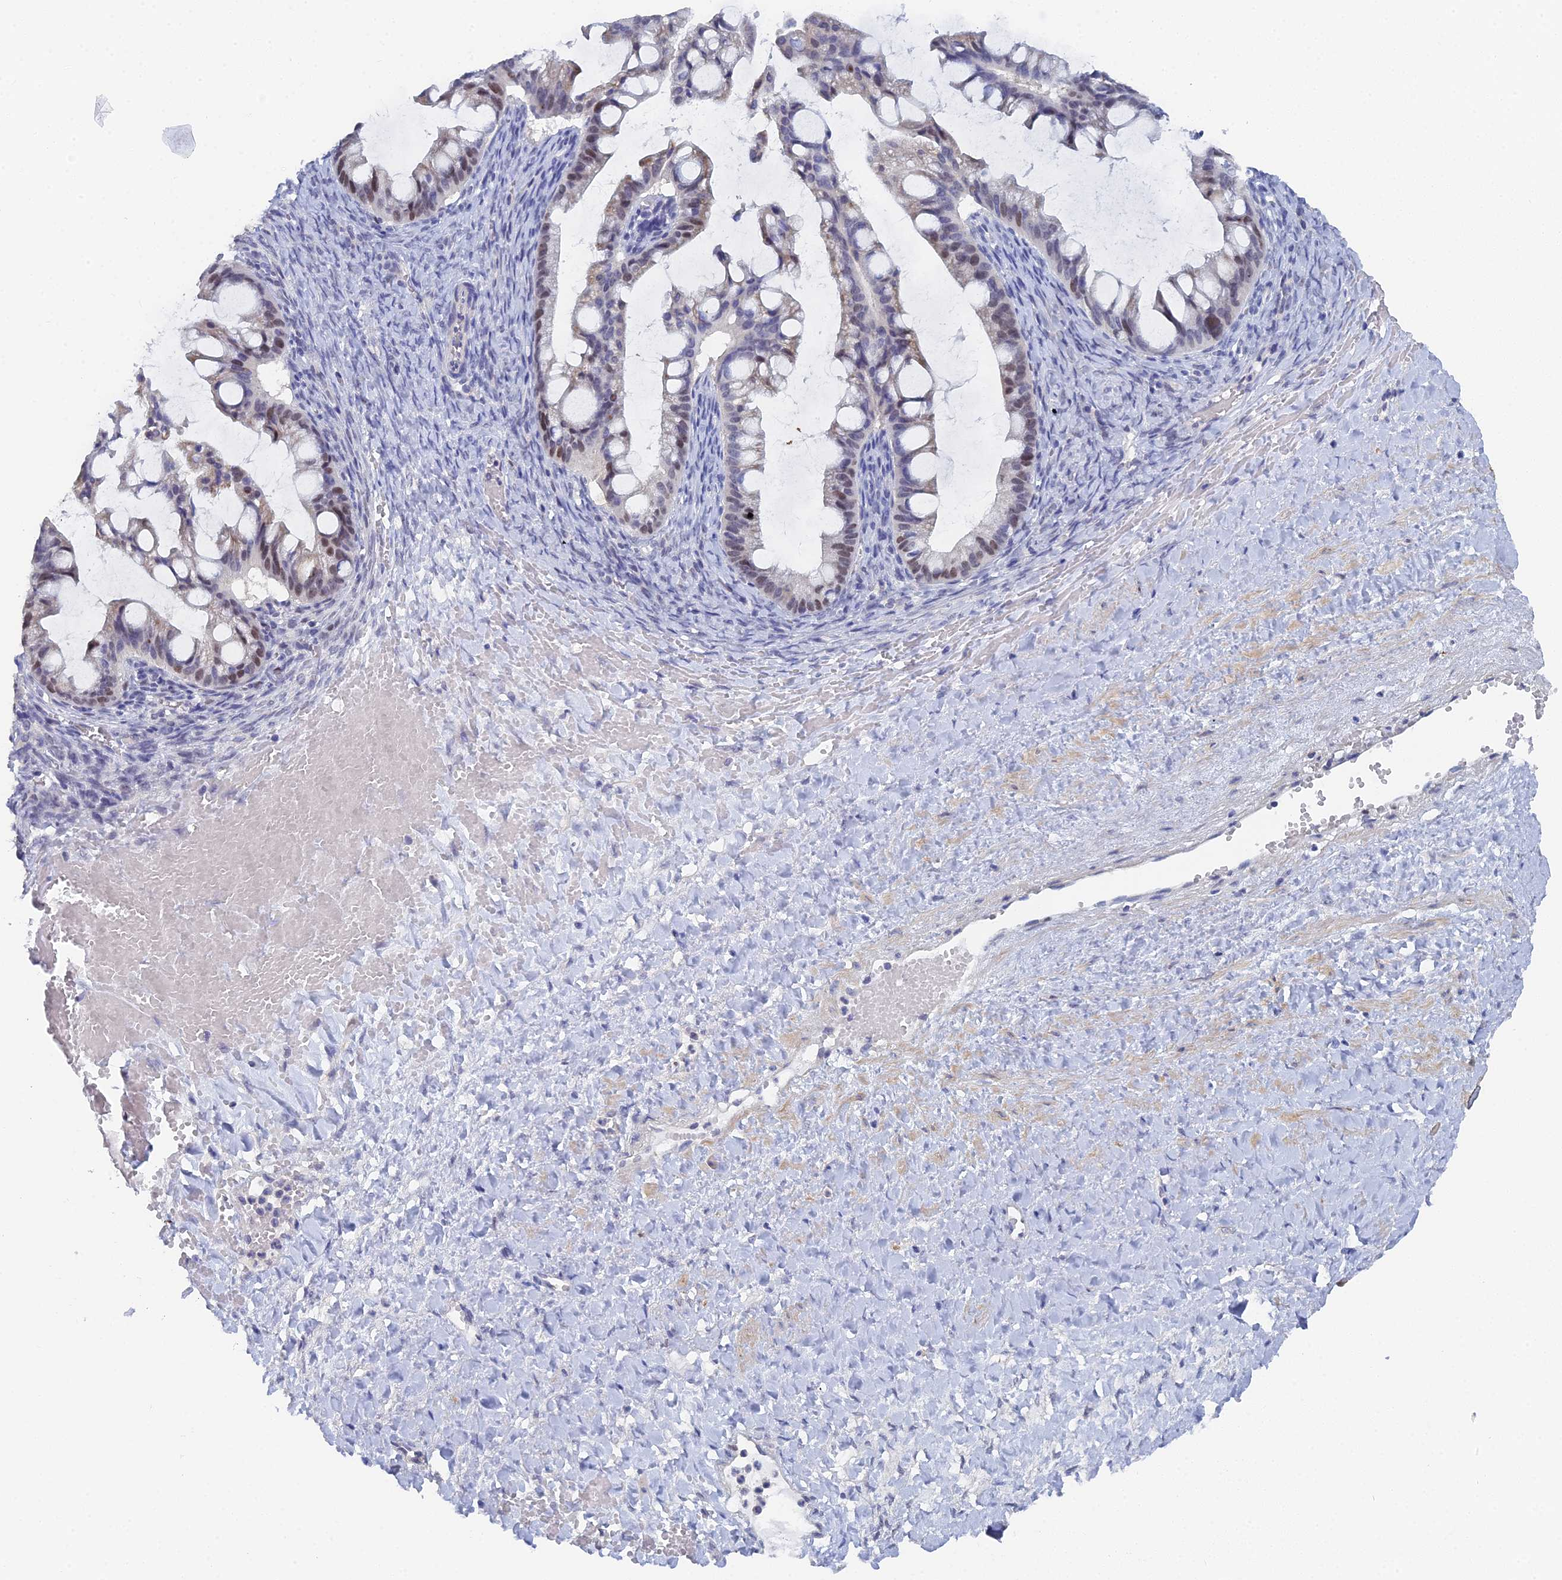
{"staining": {"intensity": "weak", "quantity": "25%-75%", "location": "nuclear"}, "tissue": "ovarian cancer", "cell_type": "Tumor cells", "image_type": "cancer", "snomed": [{"axis": "morphology", "description": "Cystadenocarcinoma, mucinous, NOS"}, {"axis": "topography", "description": "Ovary"}], "caption": "Weak nuclear protein positivity is present in about 25%-75% of tumor cells in ovarian cancer (mucinous cystadenocarcinoma). The staining was performed using DAB (3,3'-diaminobenzidine) to visualize the protein expression in brown, while the nuclei were stained in blue with hematoxylin (Magnification: 20x).", "gene": "MCM2", "patient": {"sex": "female", "age": 73}}